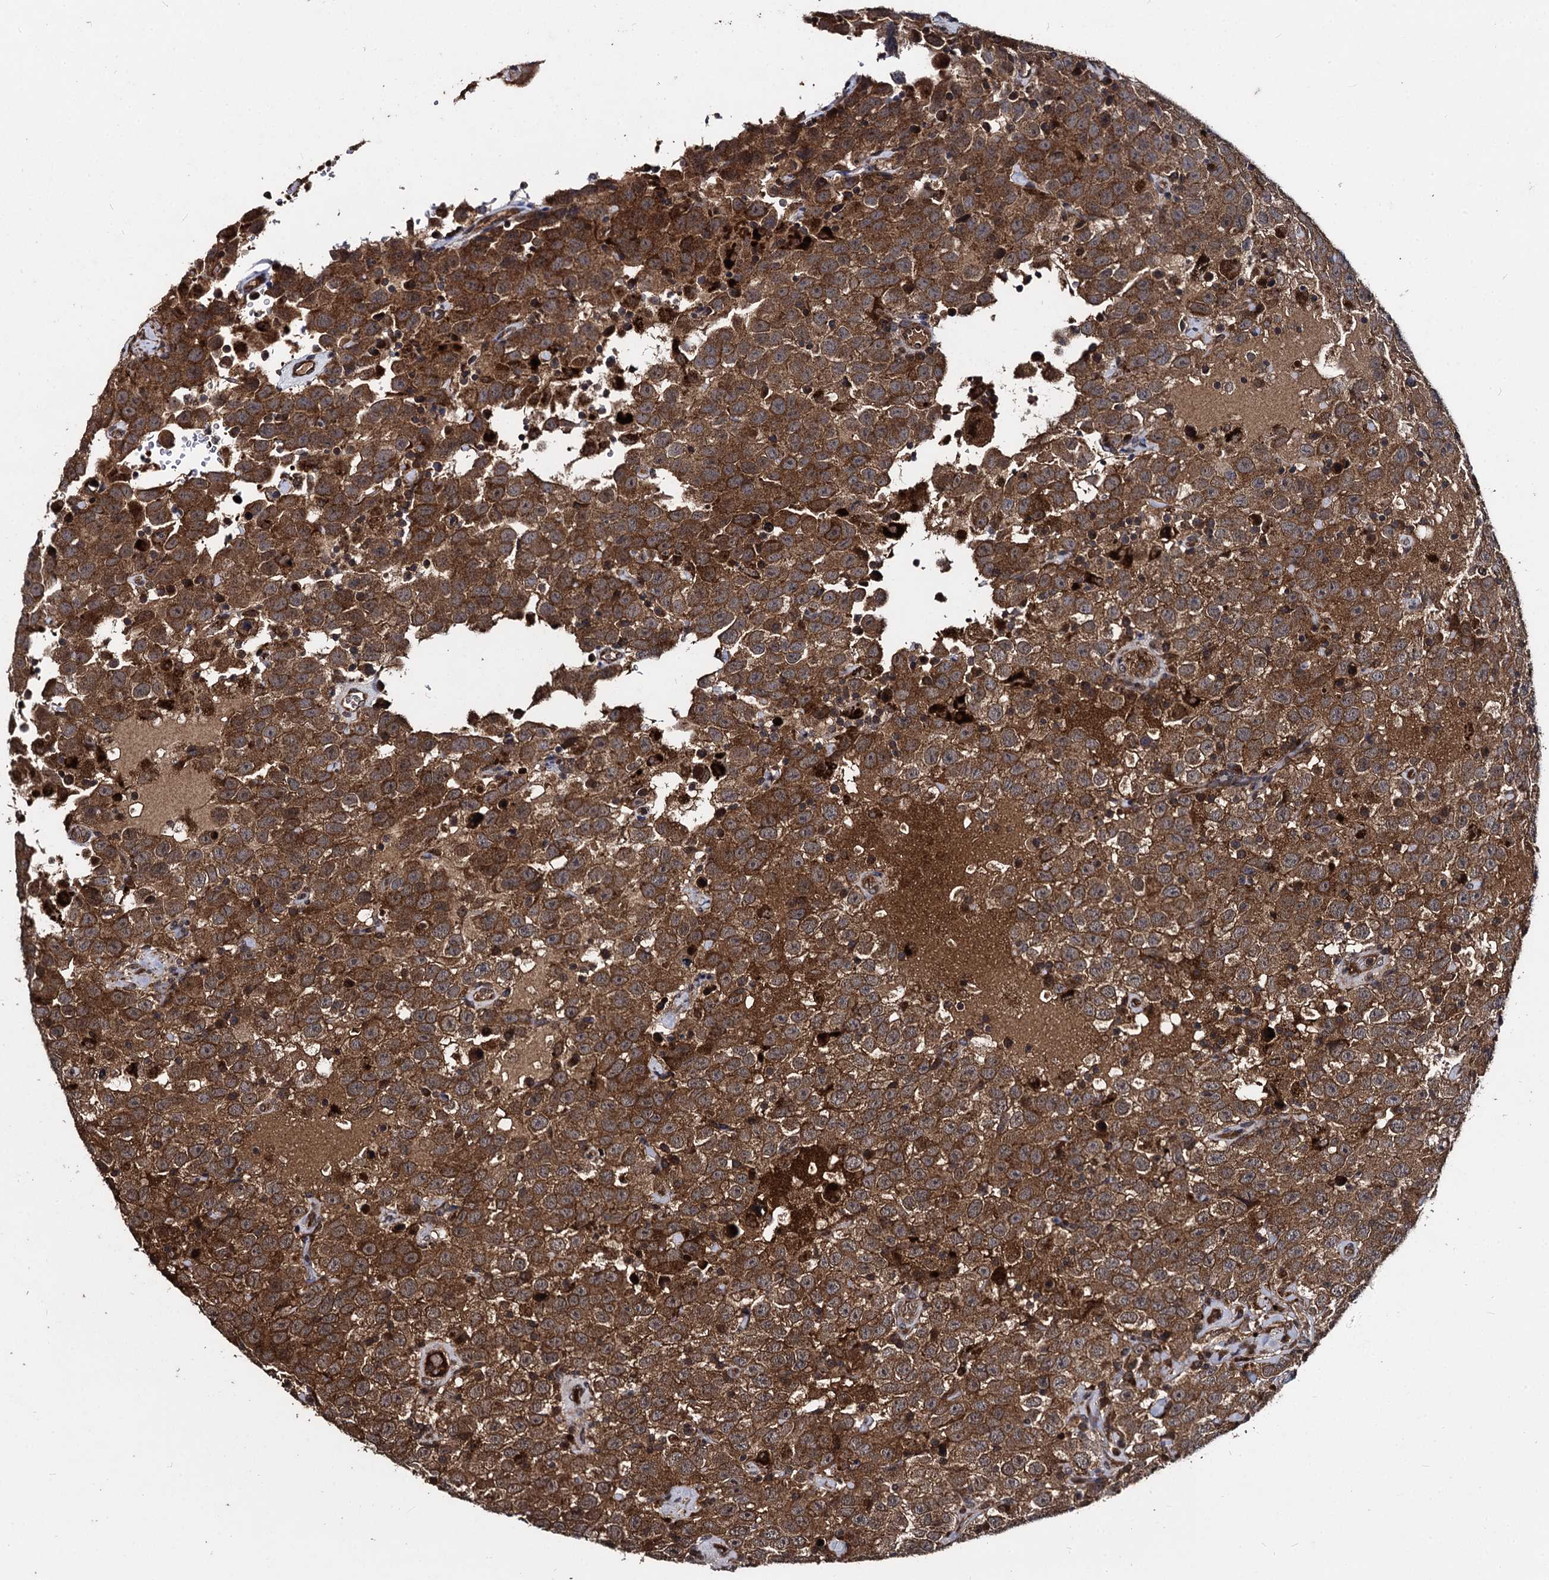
{"staining": {"intensity": "strong", "quantity": ">75%", "location": "cytoplasmic/membranous"}, "tissue": "testis cancer", "cell_type": "Tumor cells", "image_type": "cancer", "snomed": [{"axis": "morphology", "description": "Seminoma, NOS"}, {"axis": "topography", "description": "Testis"}], "caption": "Protein expression analysis of human testis cancer (seminoma) reveals strong cytoplasmic/membranous positivity in about >75% of tumor cells.", "gene": "BCL2L2", "patient": {"sex": "male", "age": 41}}